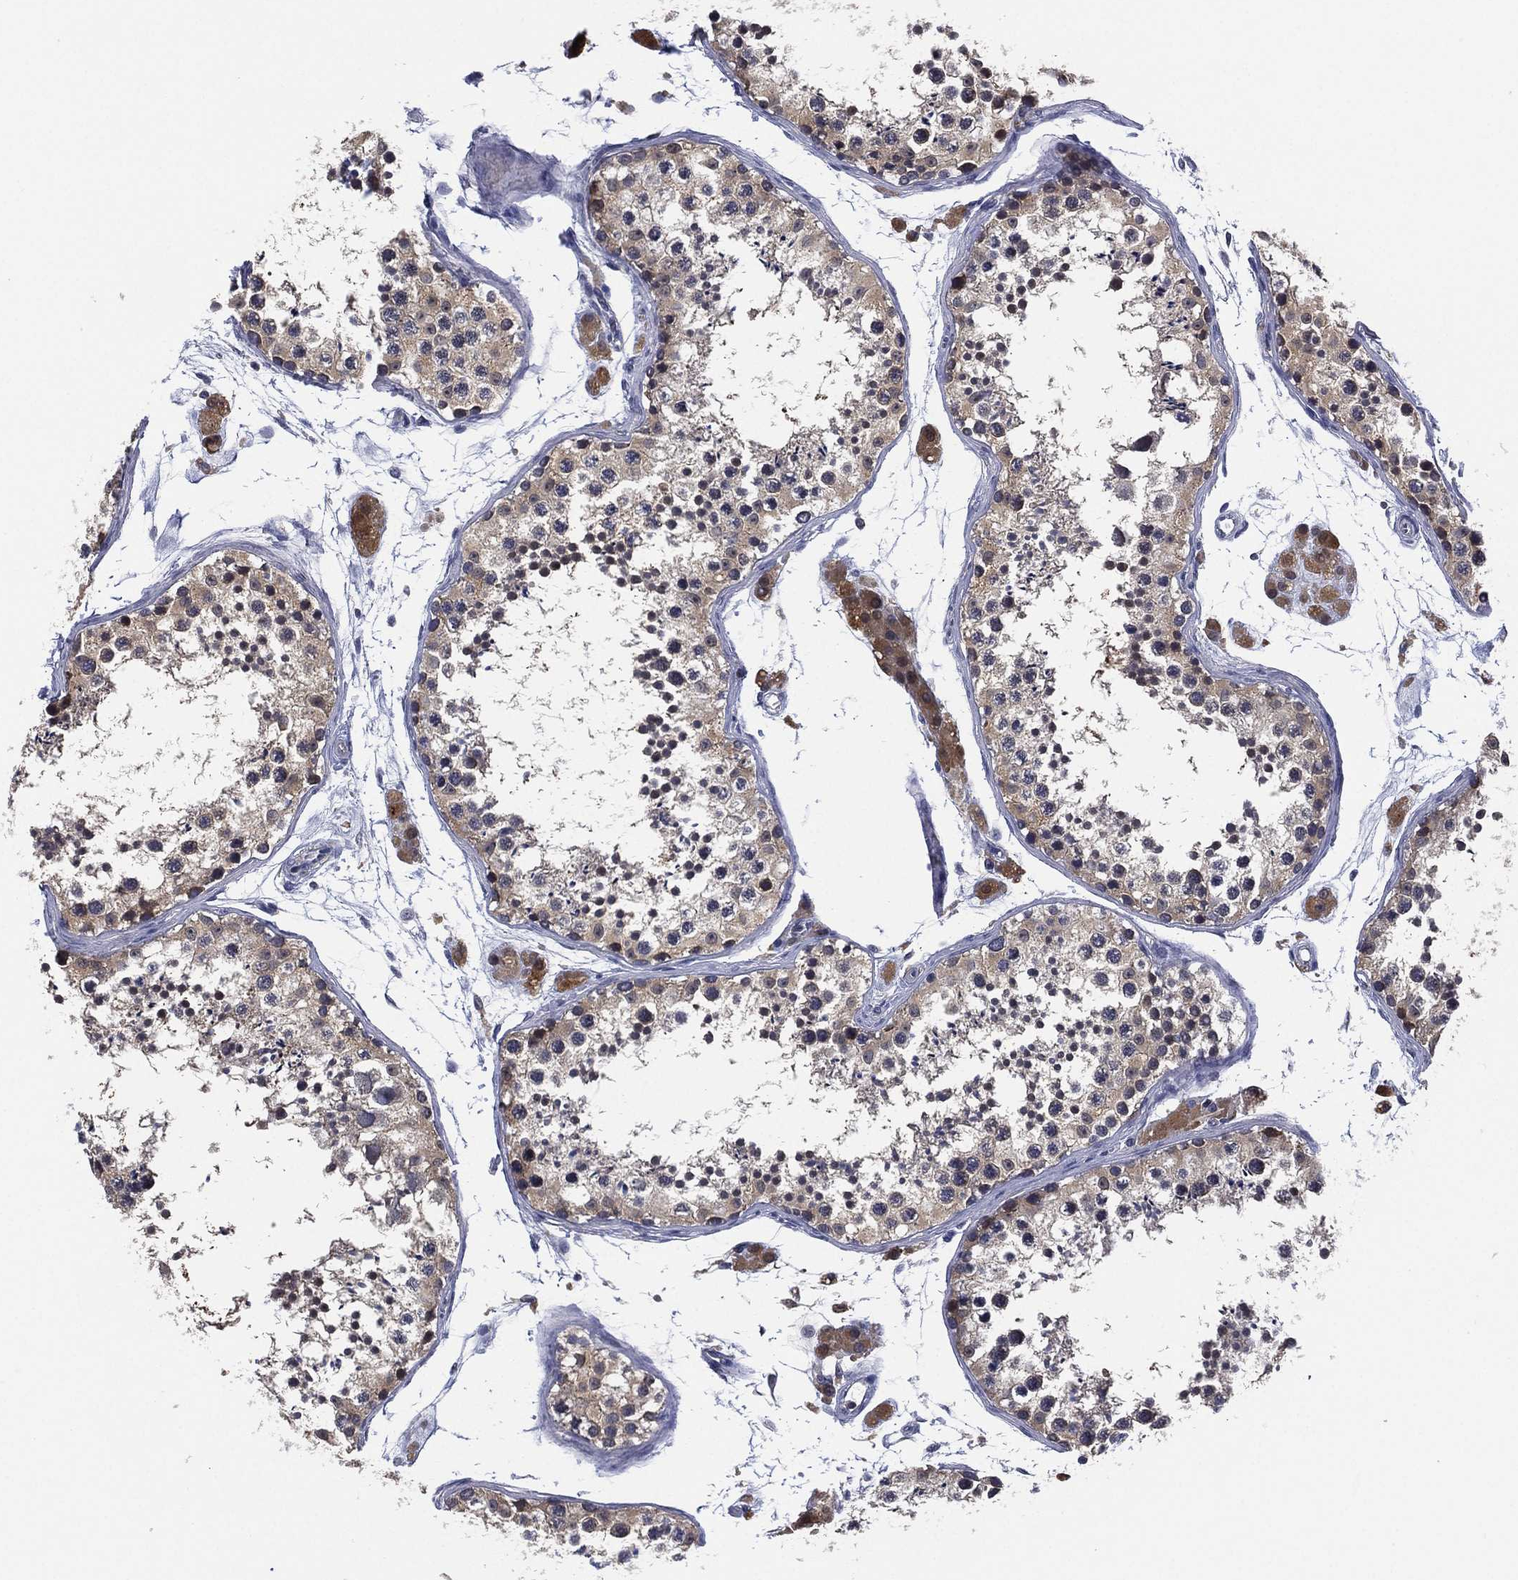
{"staining": {"intensity": "negative", "quantity": "none", "location": "none"}, "tissue": "testis", "cell_type": "Cells in seminiferous ducts", "image_type": "normal", "snomed": [{"axis": "morphology", "description": "Normal tissue, NOS"}, {"axis": "topography", "description": "Testis"}], "caption": "Human testis stained for a protein using IHC reveals no staining in cells in seminiferous ducts.", "gene": "SELENOO", "patient": {"sex": "male", "age": 41}}